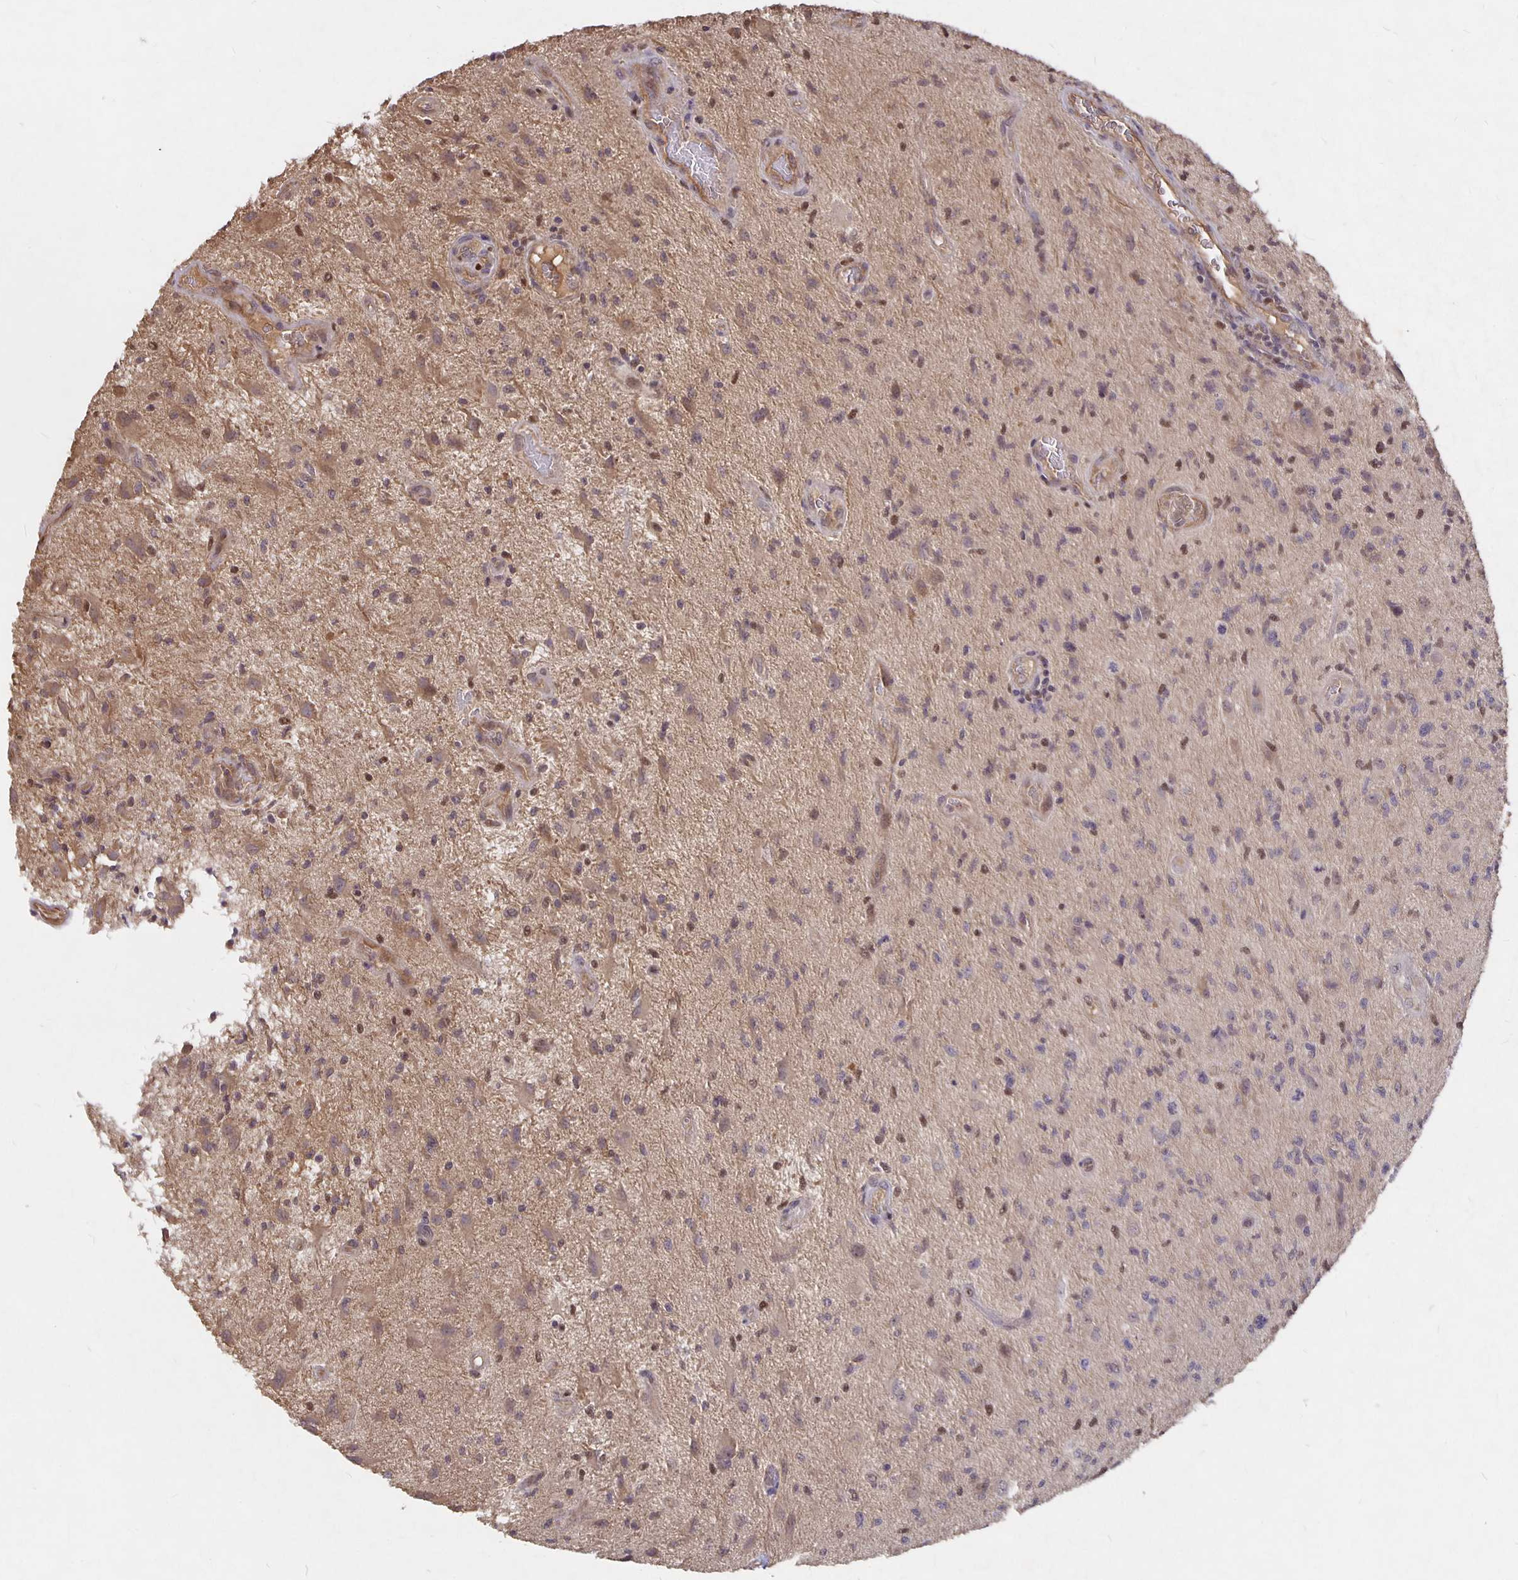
{"staining": {"intensity": "negative", "quantity": "none", "location": "none"}, "tissue": "glioma", "cell_type": "Tumor cells", "image_type": "cancer", "snomed": [{"axis": "morphology", "description": "Glioma, malignant, High grade"}, {"axis": "topography", "description": "Brain"}], "caption": "This photomicrograph is of glioma stained with IHC to label a protein in brown with the nuclei are counter-stained blue. There is no staining in tumor cells.", "gene": "NOG", "patient": {"sex": "male", "age": 67}}